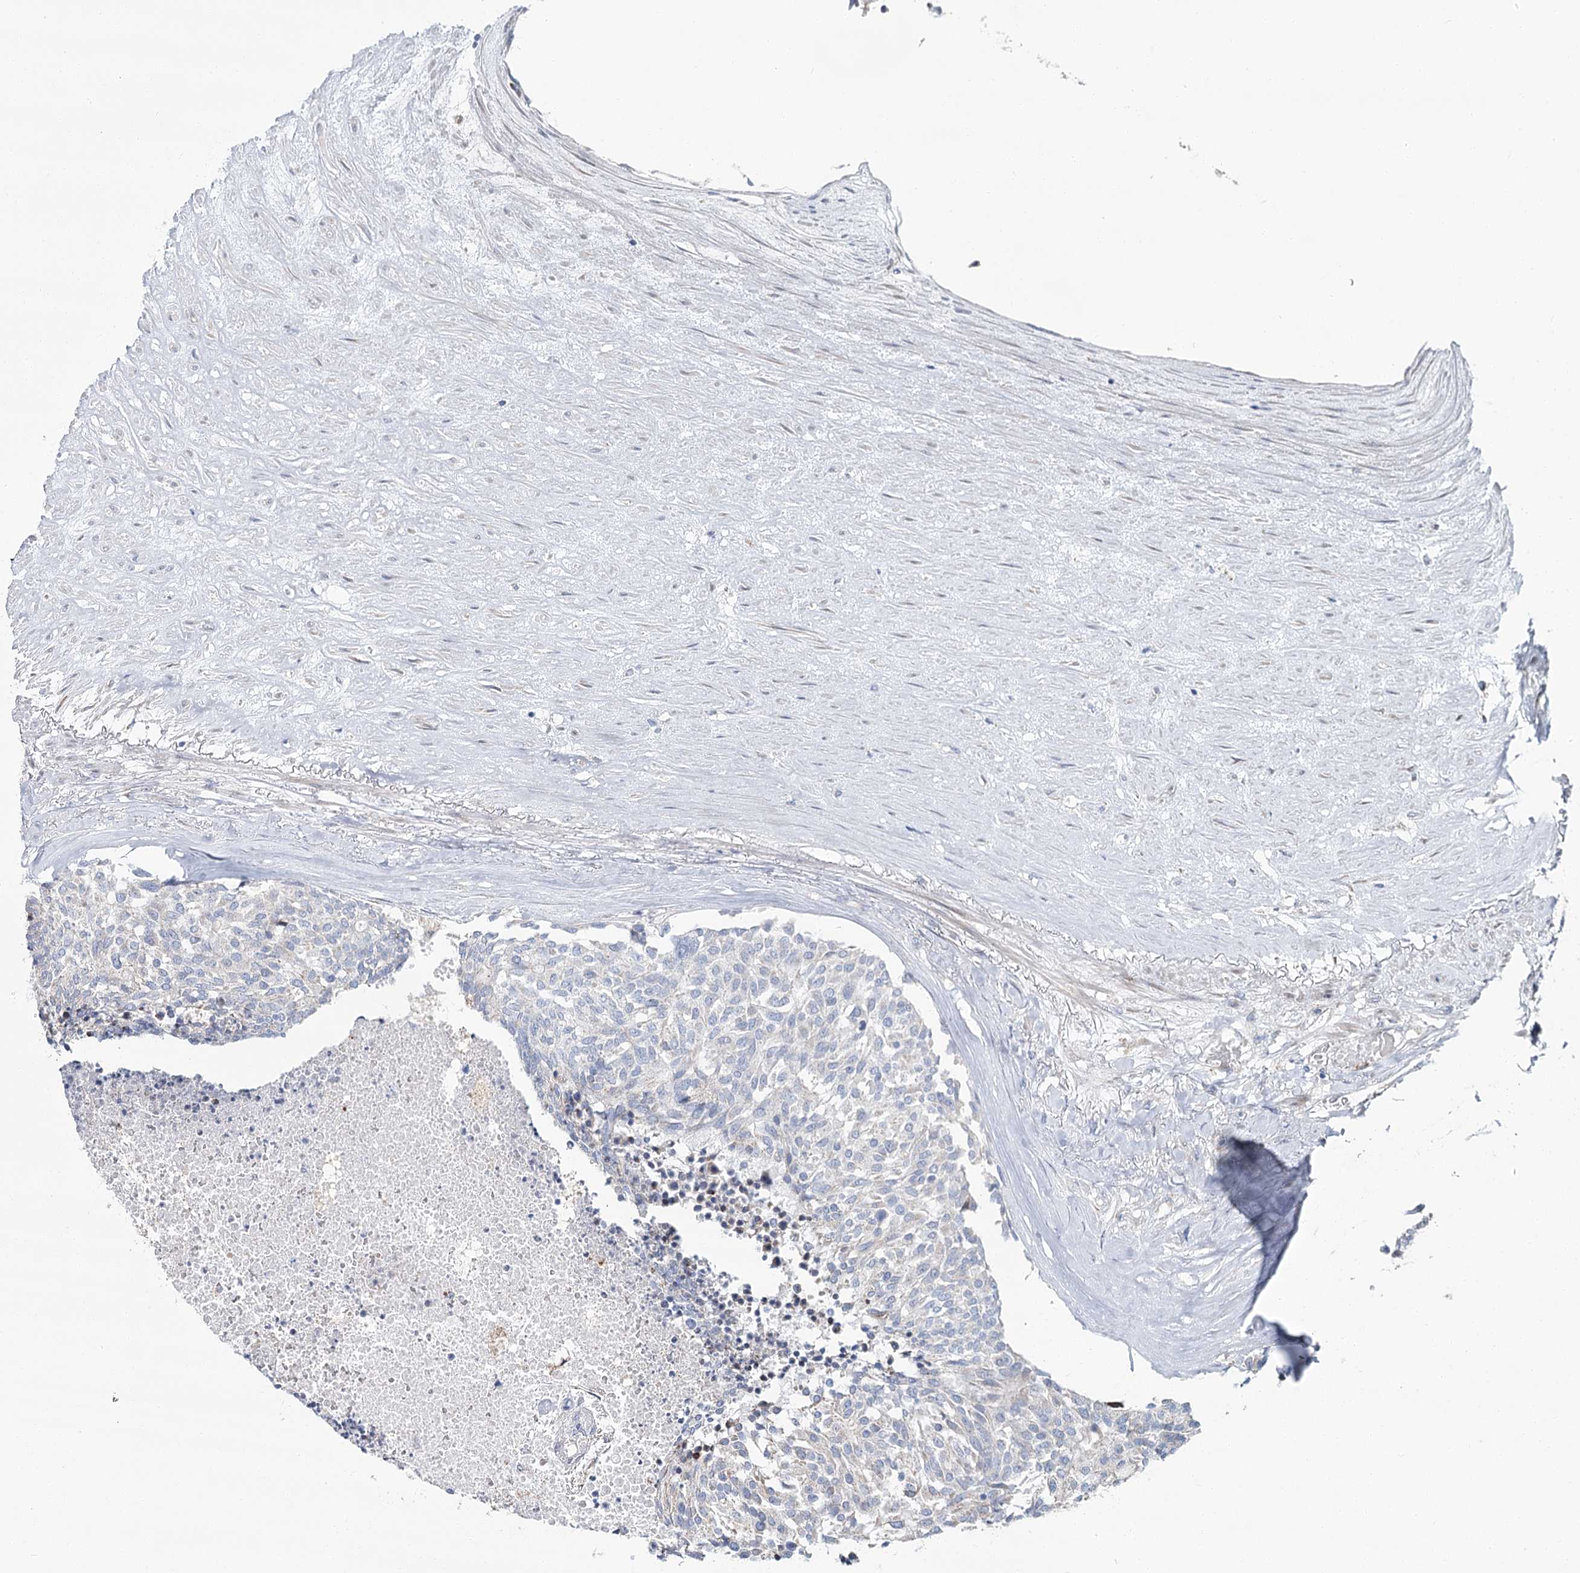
{"staining": {"intensity": "negative", "quantity": "none", "location": "none"}, "tissue": "carcinoid", "cell_type": "Tumor cells", "image_type": "cancer", "snomed": [{"axis": "morphology", "description": "Carcinoid, malignant, NOS"}, {"axis": "topography", "description": "Pancreas"}], "caption": "Immunohistochemistry (IHC) of carcinoid (malignant) displays no staining in tumor cells.", "gene": "CPLANE1", "patient": {"sex": "female", "age": 54}}